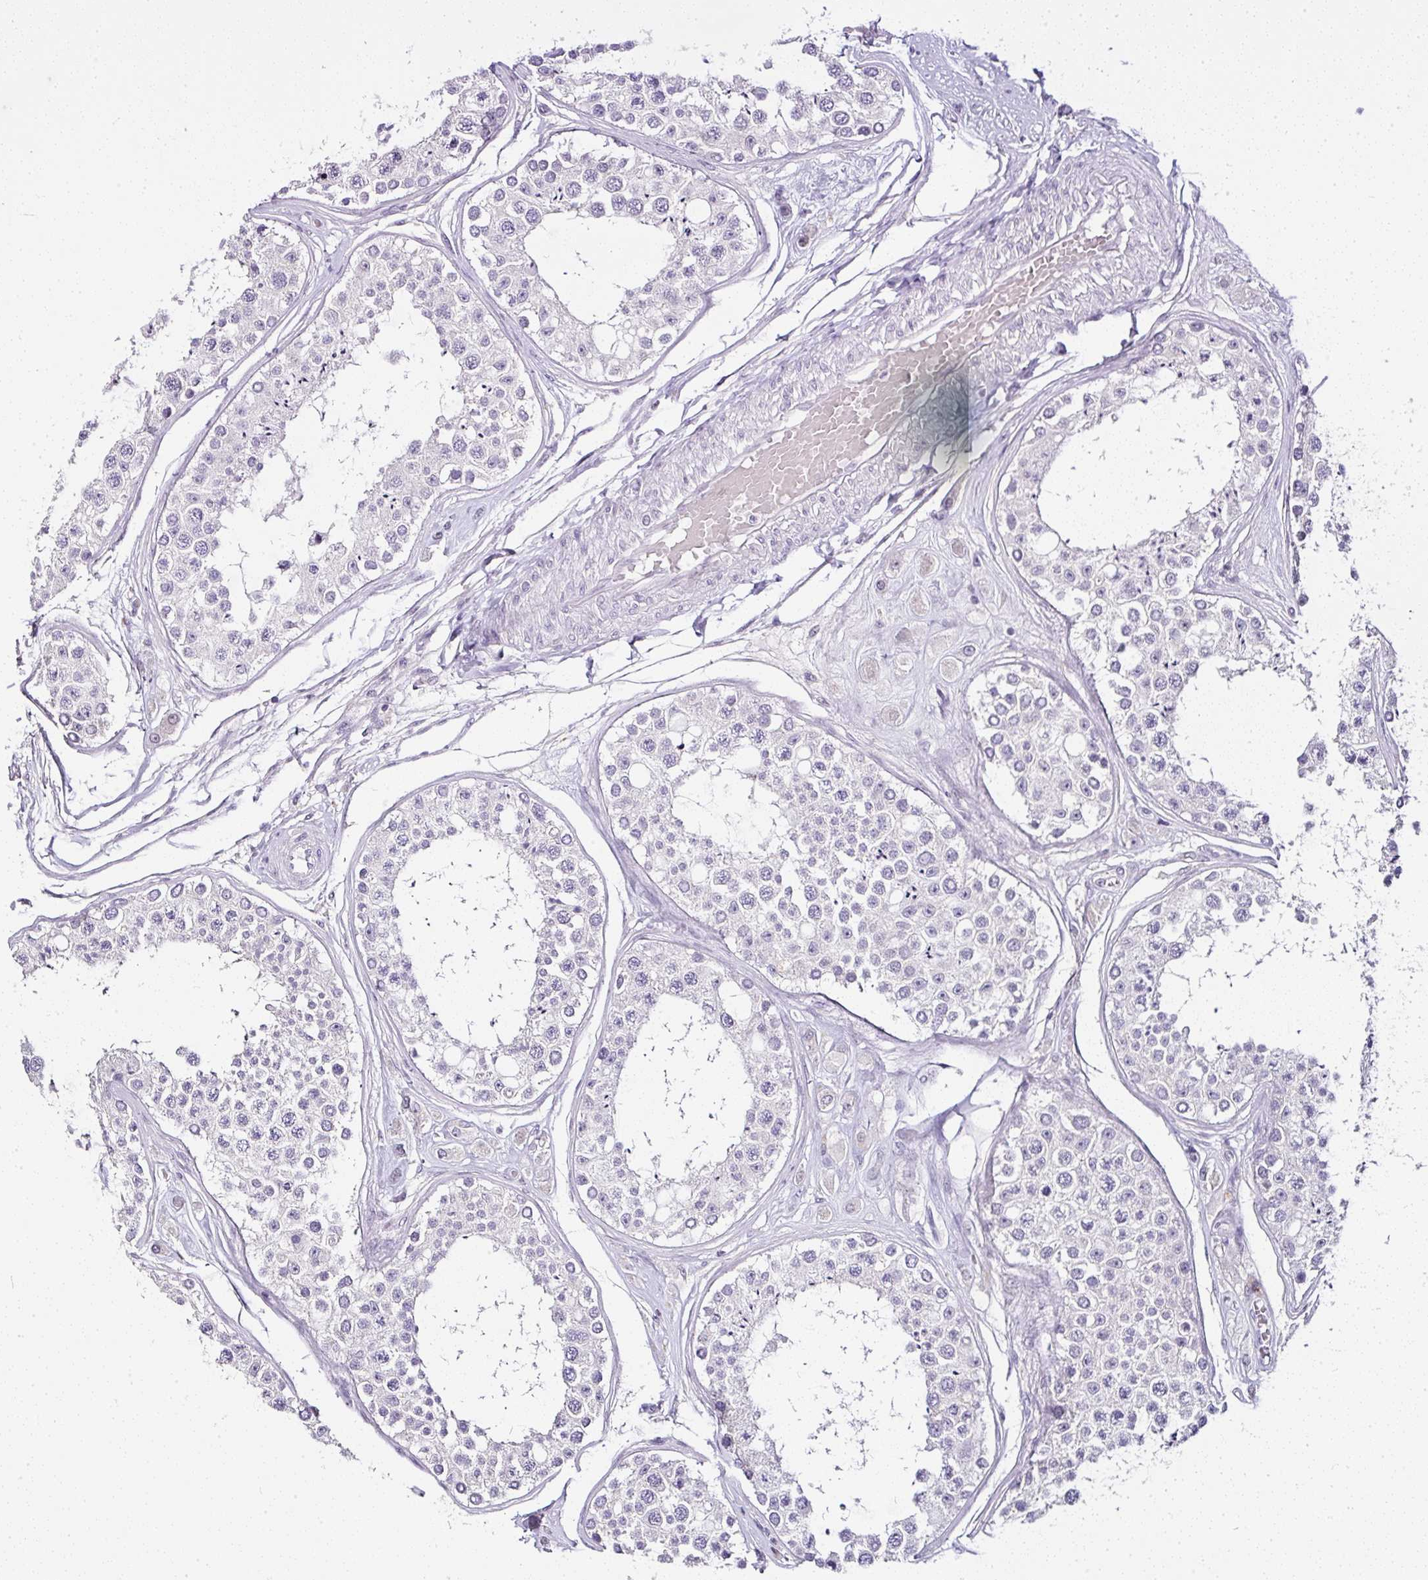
{"staining": {"intensity": "negative", "quantity": "none", "location": "none"}, "tissue": "testis", "cell_type": "Cells in seminiferous ducts", "image_type": "normal", "snomed": [{"axis": "morphology", "description": "Normal tissue, NOS"}, {"axis": "topography", "description": "Testis"}], "caption": "Immunohistochemistry histopathology image of benign testis: testis stained with DAB shows no significant protein positivity in cells in seminiferous ducts.", "gene": "SERPINB3", "patient": {"sex": "male", "age": 25}}